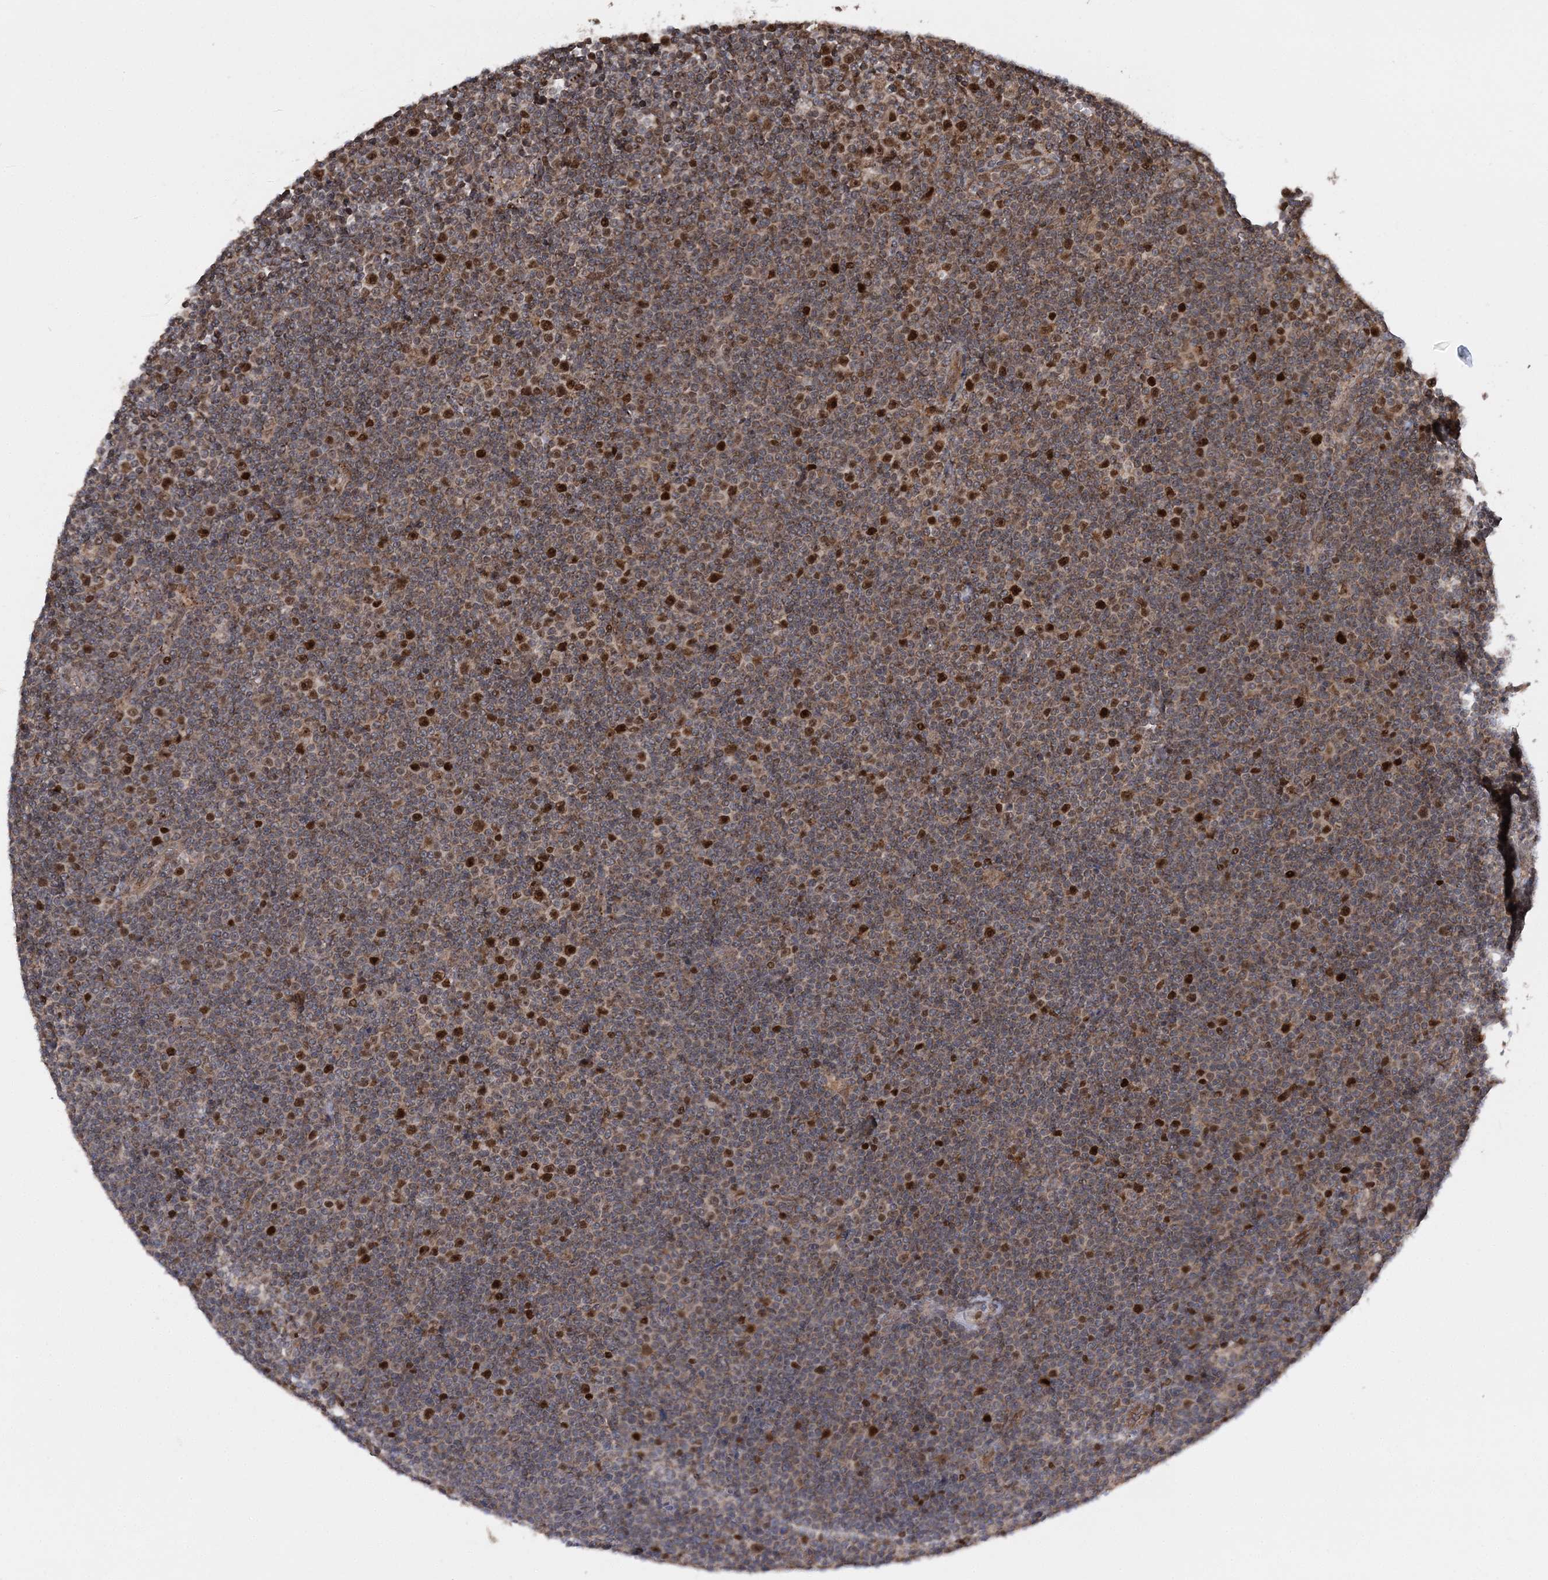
{"staining": {"intensity": "strong", "quantity": "25%-75%", "location": "cytoplasmic/membranous,nuclear"}, "tissue": "lymphoma", "cell_type": "Tumor cells", "image_type": "cancer", "snomed": [{"axis": "morphology", "description": "Malignant lymphoma, non-Hodgkin's type, Low grade"}, {"axis": "topography", "description": "Lymph node"}], "caption": "DAB (3,3'-diaminobenzidine) immunohistochemical staining of low-grade malignant lymphoma, non-Hodgkin's type displays strong cytoplasmic/membranous and nuclear protein positivity in about 25%-75% of tumor cells. (DAB (3,3'-diaminobenzidine) IHC, brown staining for protein, blue staining for nuclei).", "gene": "KIF4A", "patient": {"sex": "female", "age": 67}}